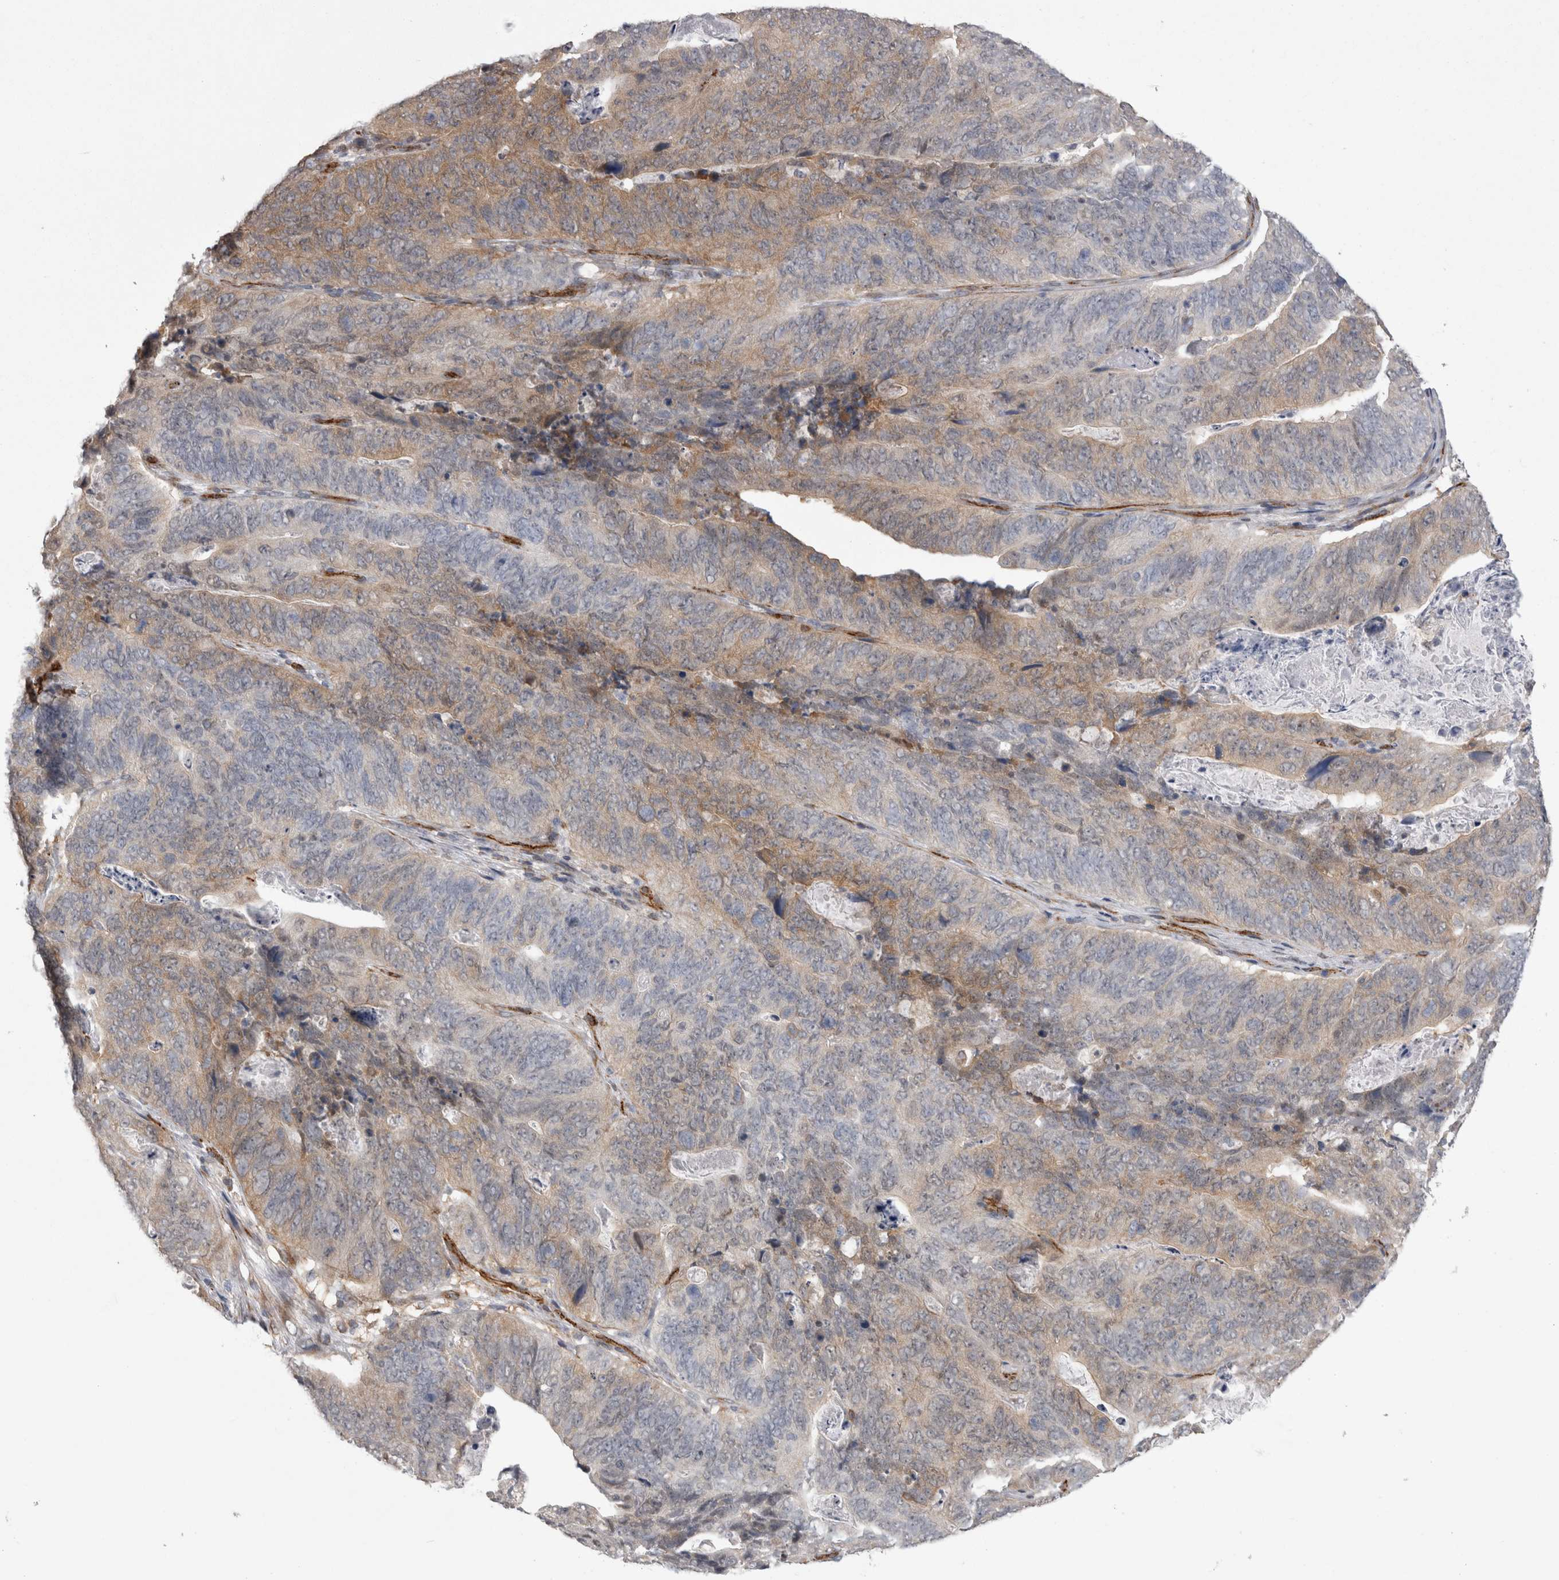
{"staining": {"intensity": "weak", "quantity": "25%-75%", "location": "cytoplasmic/membranous"}, "tissue": "stomach cancer", "cell_type": "Tumor cells", "image_type": "cancer", "snomed": [{"axis": "morphology", "description": "Normal tissue, NOS"}, {"axis": "morphology", "description": "Adenocarcinoma, NOS"}, {"axis": "topography", "description": "Stomach"}], "caption": "This is a histology image of immunohistochemistry staining of adenocarcinoma (stomach), which shows weak expression in the cytoplasmic/membranous of tumor cells.", "gene": "ACOT7", "patient": {"sex": "female", "age": 89}}